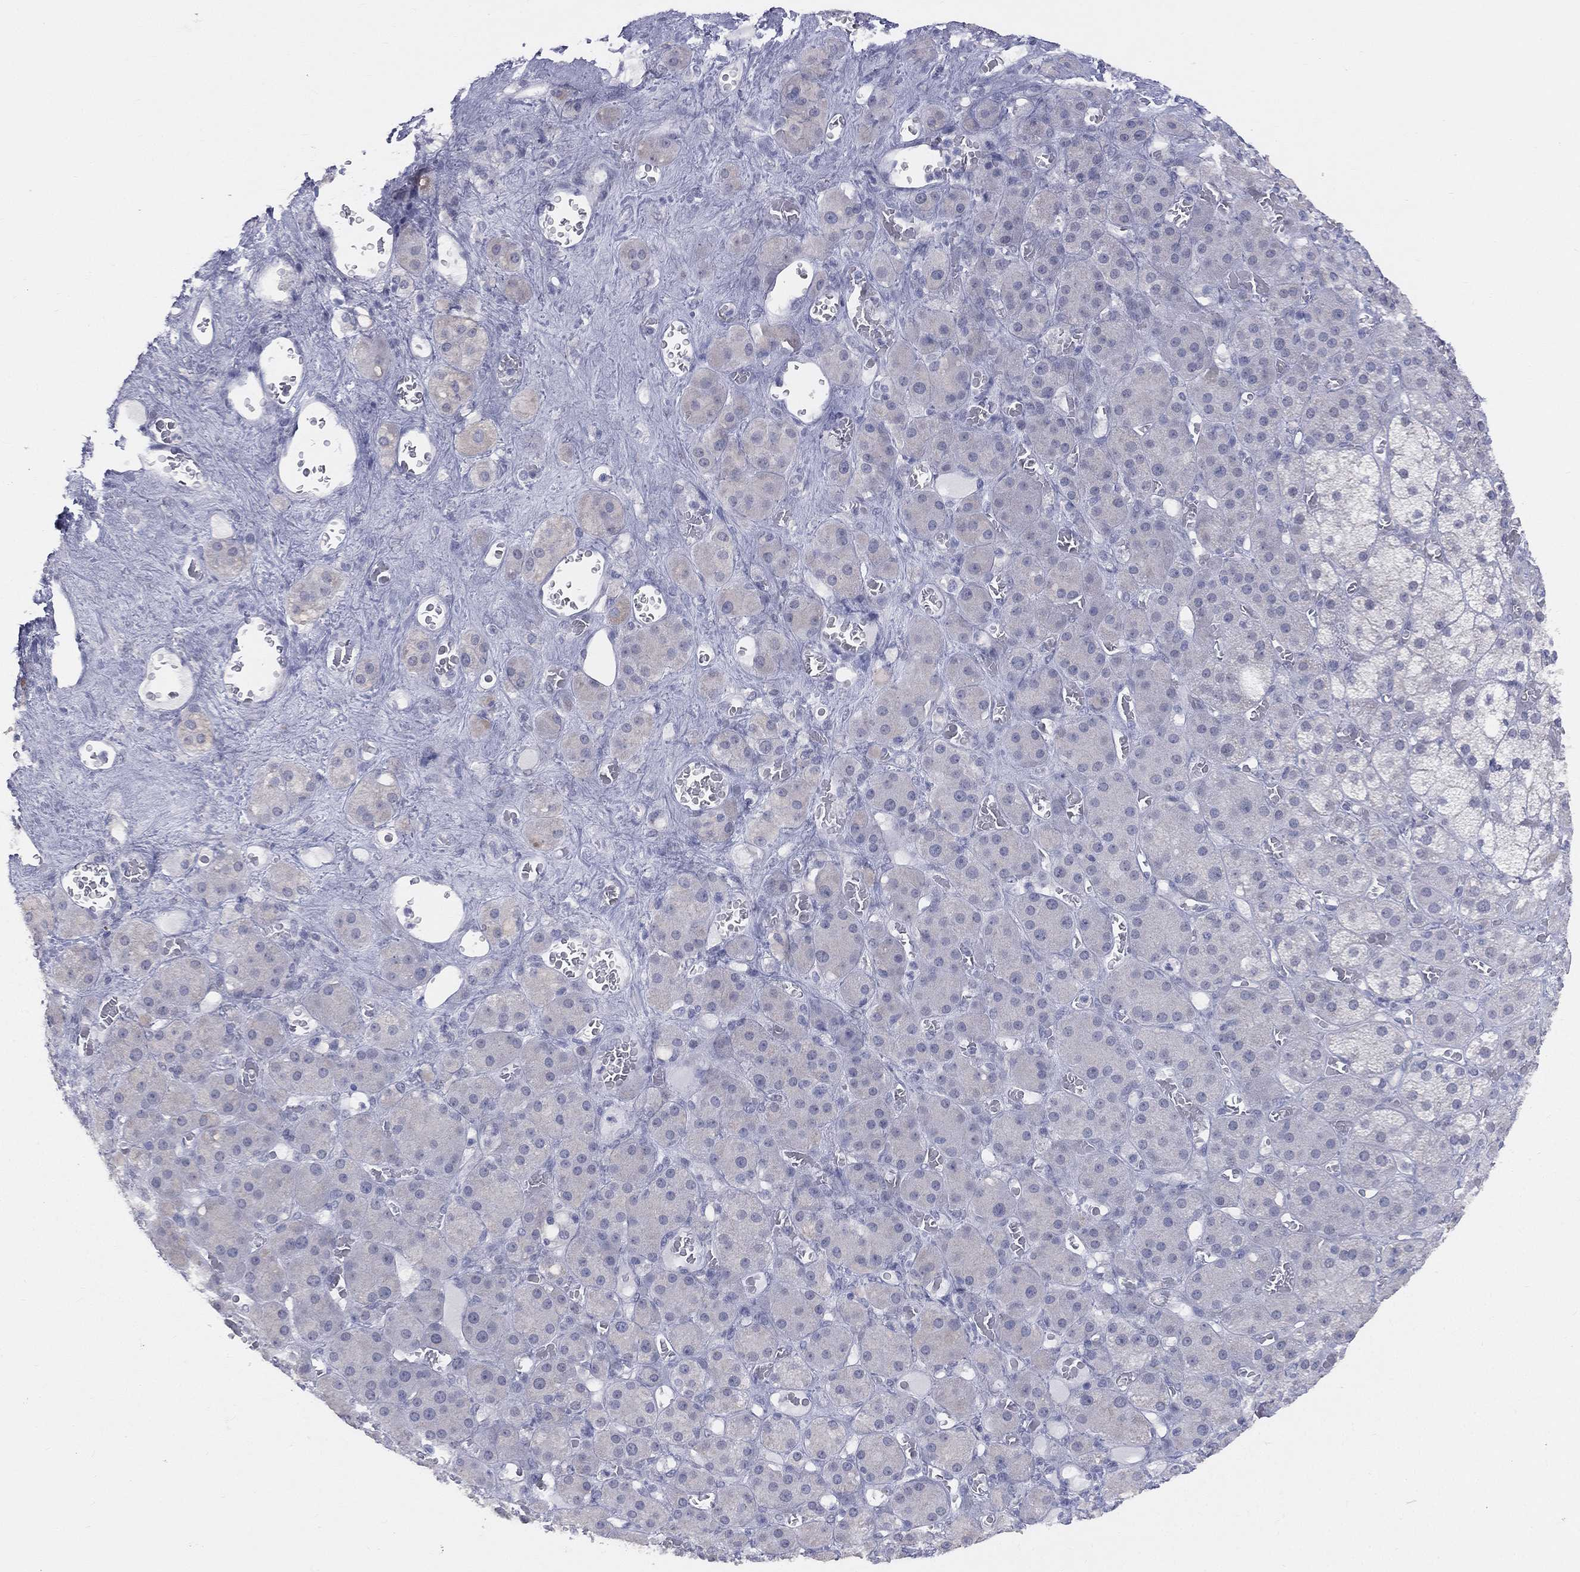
{"staining": {"intensity": "negative", "quantity": "none", "location": "none"}, "tissue": "adrenal gland", "cell_type": "Glandular cells", "image_type": "normal", "snomed": [{"axis": "morphology", "description": "Normal tissue, NOS"}, {"axis": "topography", "description": "Adrenal gland"}], "caption": "Human adrenal gland stained for a protein using immunohistochemistry reveals no staining in glandular cells.", "gene": "DMKN", "patient": {"sex": "male", "age": 70}}